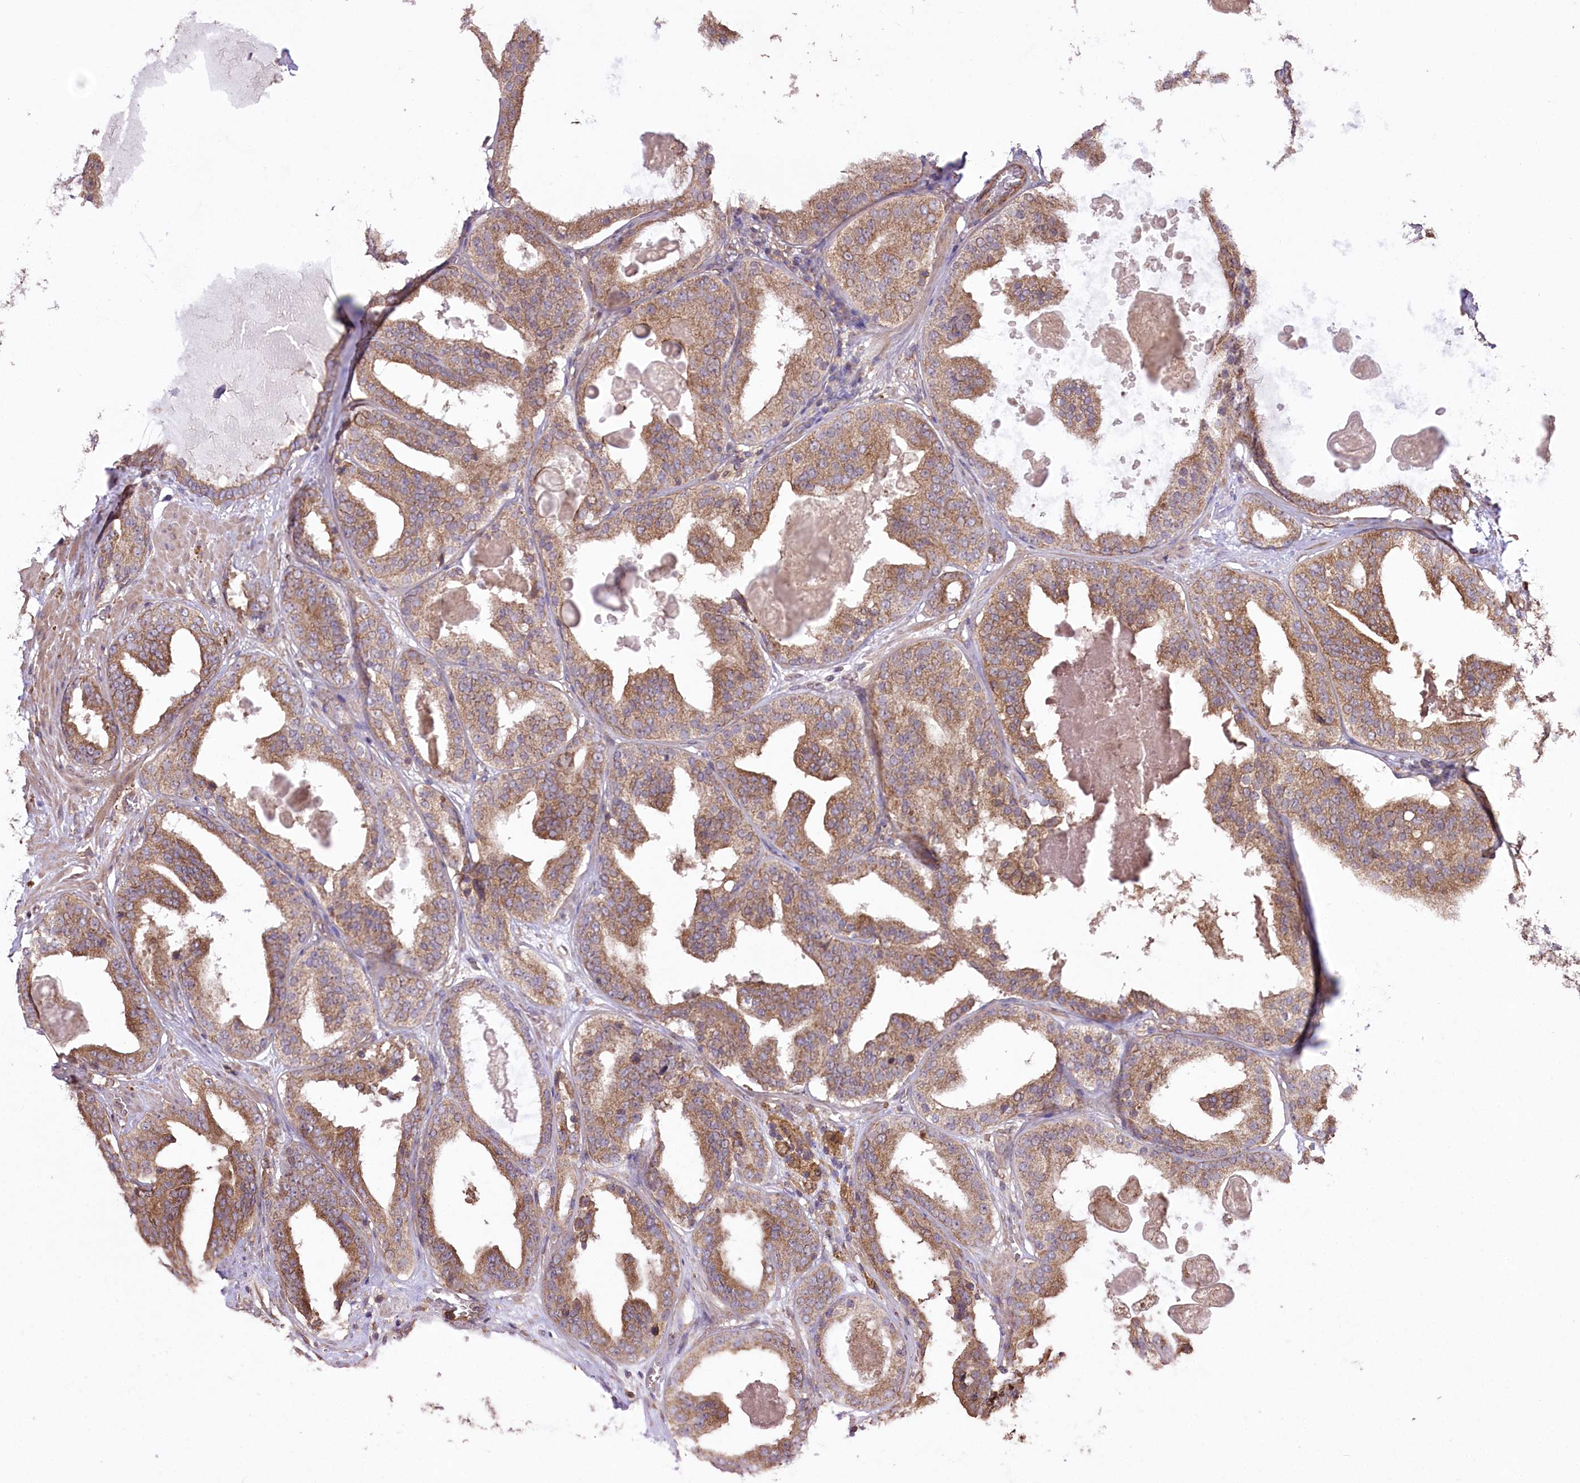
{"staining": {"intensity": "moderate", "quantity": ">75%", "location": "cytoplasmic/membranous"}, "tissue": "prostate cancer", "cell_type": "Tumor cells", "image_type": "cancer", "snomed": [{"axis": "morphology", "description": "Adenocarcinoma, High grade"}, {"axis": "topography", "description": "Prostate"}], "caption": "Prostate cancer stained with immunohistochemistry (IHC) exhibits moderate cytoplasmic/membranous expression in approximately >75% of tumor cells.", "gene": "PRSS53", "patient": {"sex": "male", "age": 57}}